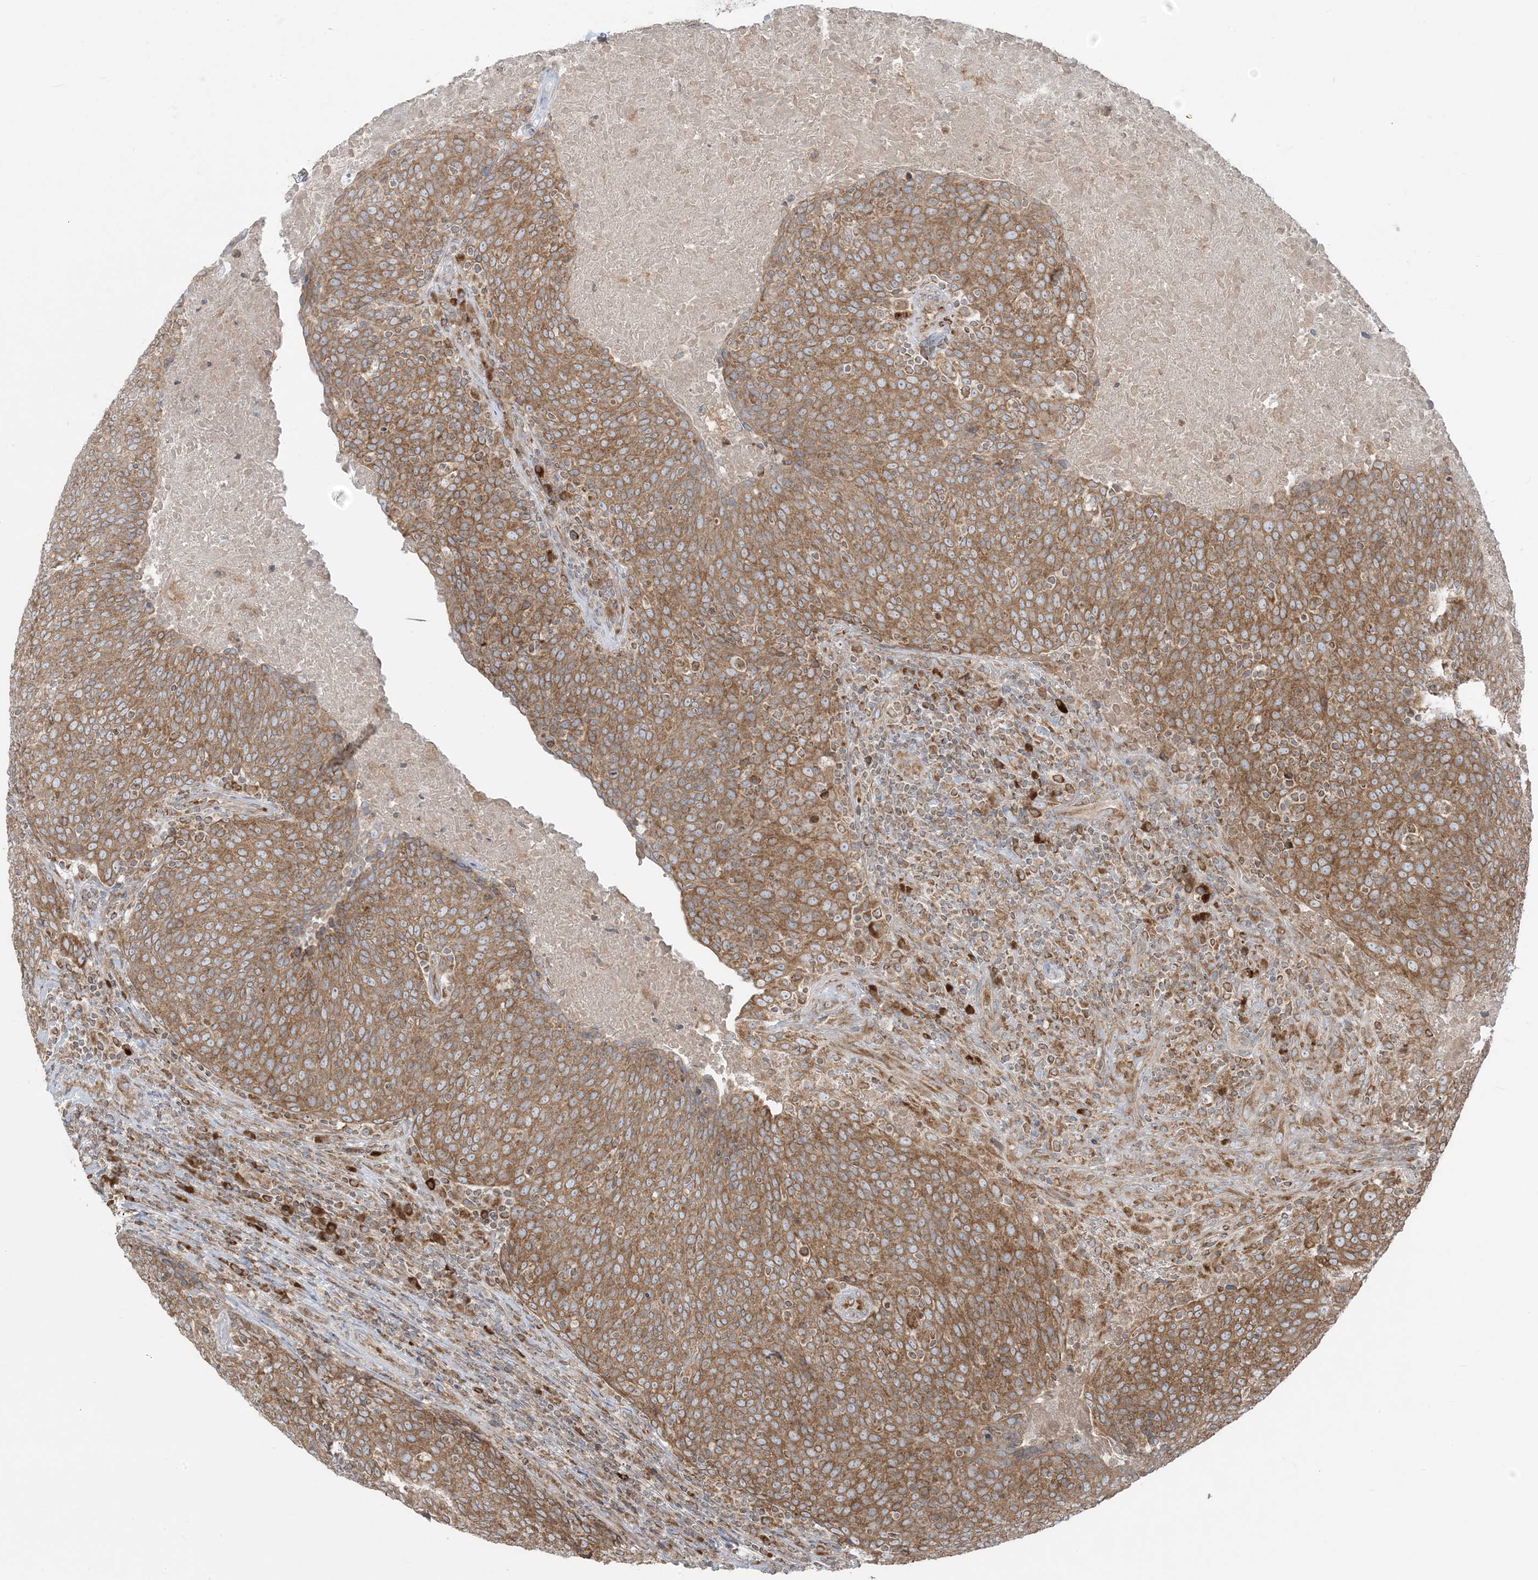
{"staining": {"intensity": "moderate", "quantity": ">75%", "location": "cytoplasmic/membranous"}, "tissue": "head and neck cancer", "cell_type": "Tumor cells", "image_type": "cancer", "snomed": [{"axis": "morphology", "description": "Squamous cell carcinoma, NOS"}, {"axis": "morphology", "description": "Squamous cell carcinoma, metastatic, NOS"}, {"axis": "topography", "description": "Lymph node"}, {"axis": "topography", "description": "Head-Neck"}], "caption": "The immunohistochemical stain shows moderate cytoplasmic/membranous positivity in tumor cells of head and neck cancer (metastatic squamous cell carcinoma) tissue.", "gene": "UBXN4", "patient": {"sex": "male", "age": 62}}